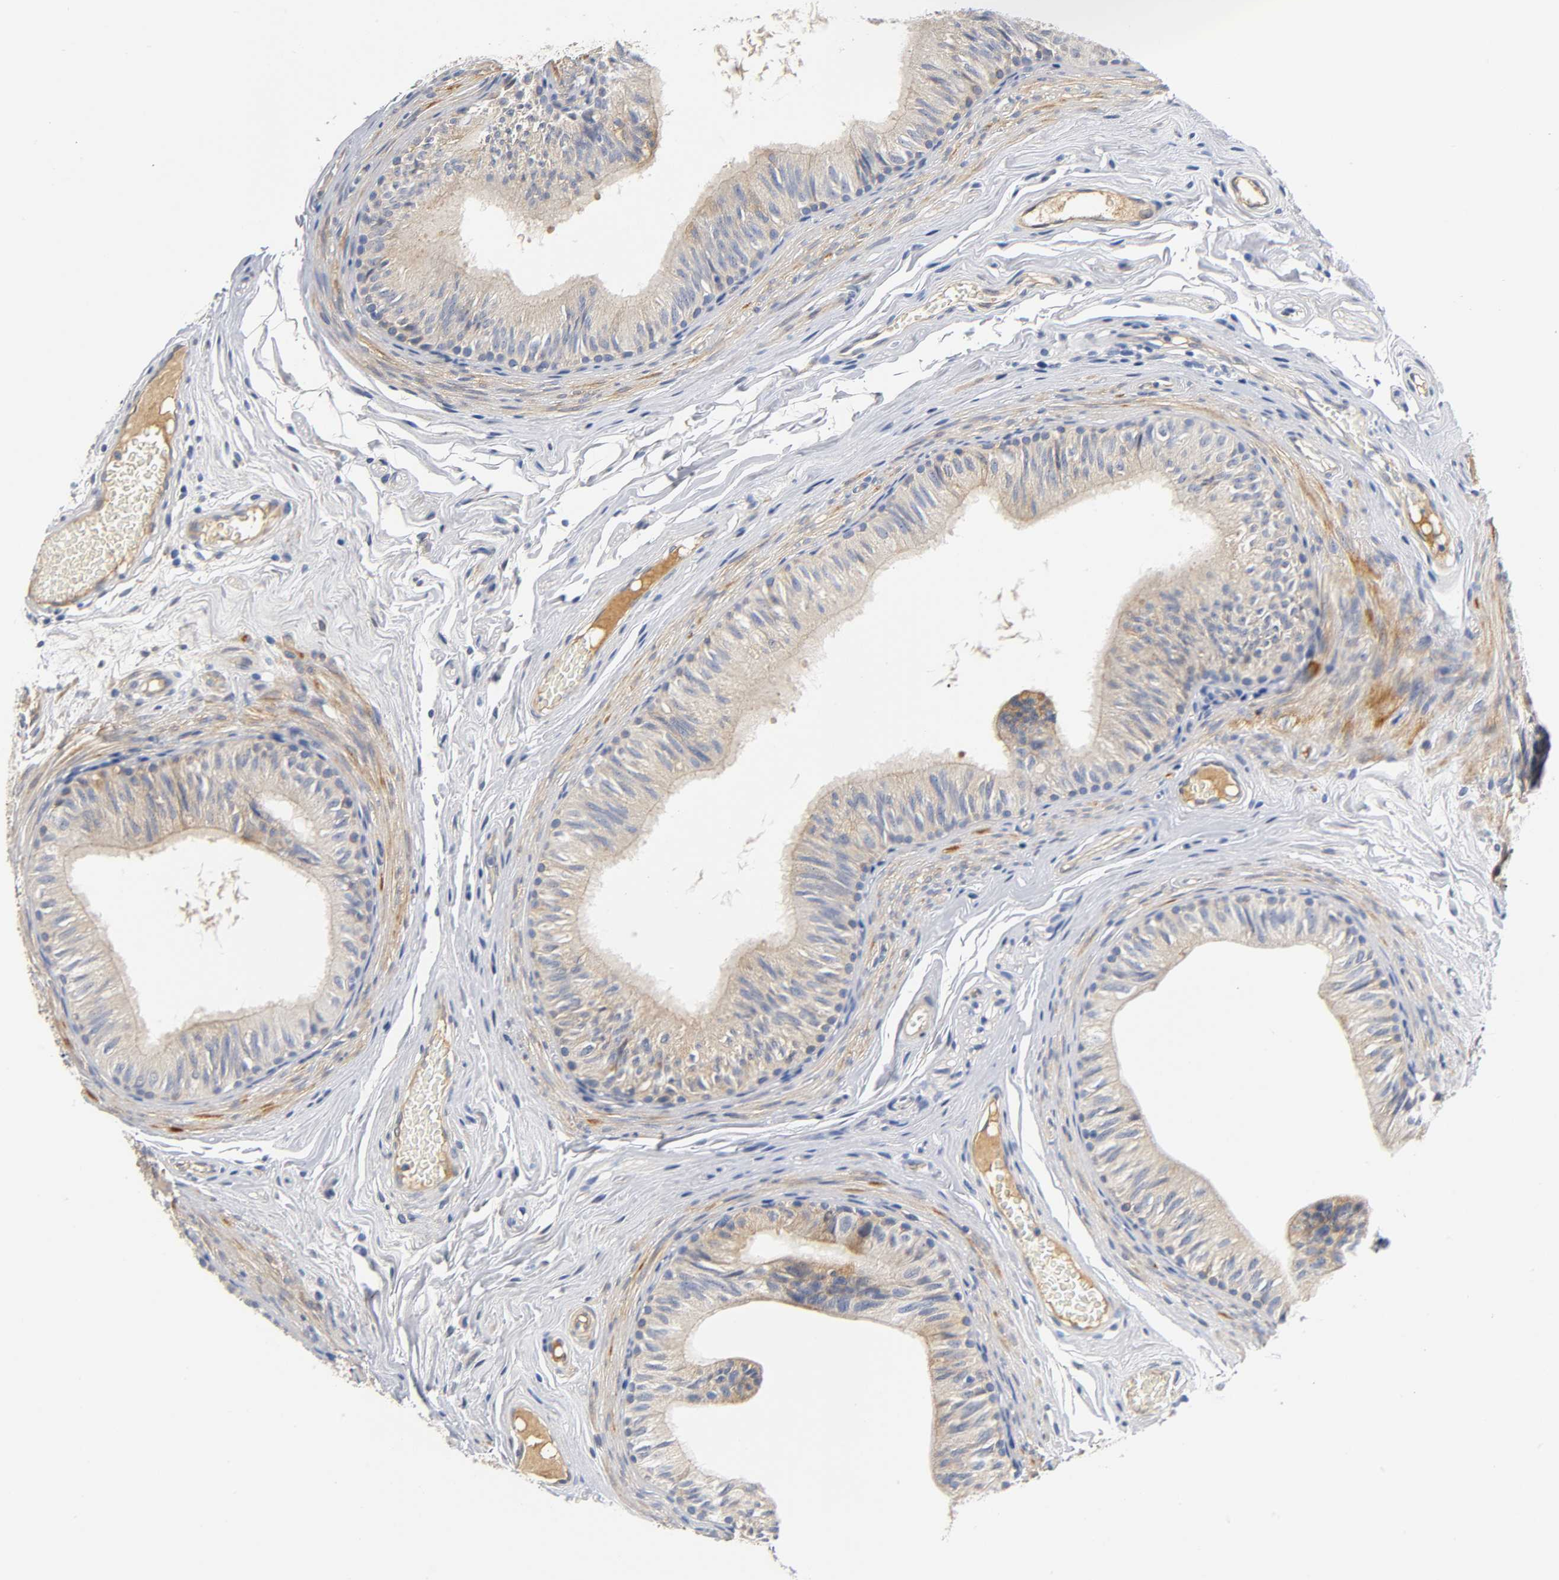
{"staining": {"intensity": "moderate", "quantity": "25%-75%", "location": "cytoplasmic/membranous"}, "tissue": "epididymis", "cell_type": "Glandular cells", "image_type": "normal", "snomed": [{"axis": "morphology", "description": "Normal tissue, NOS"}, {"axis": "topography", "description": "Testis"}, {"axis": "topography", "description": "Epididymis"}], "caption": "This micrograph exhibits benign epididymis stained with IHC to label a protein in brown. The cytoplasmic/membranous of glandular cells show moderate positivity for the protein. Nuclei are counter-stained blue.", "gene": "TNC", "patient": {"sex": "male", "age": 36}}